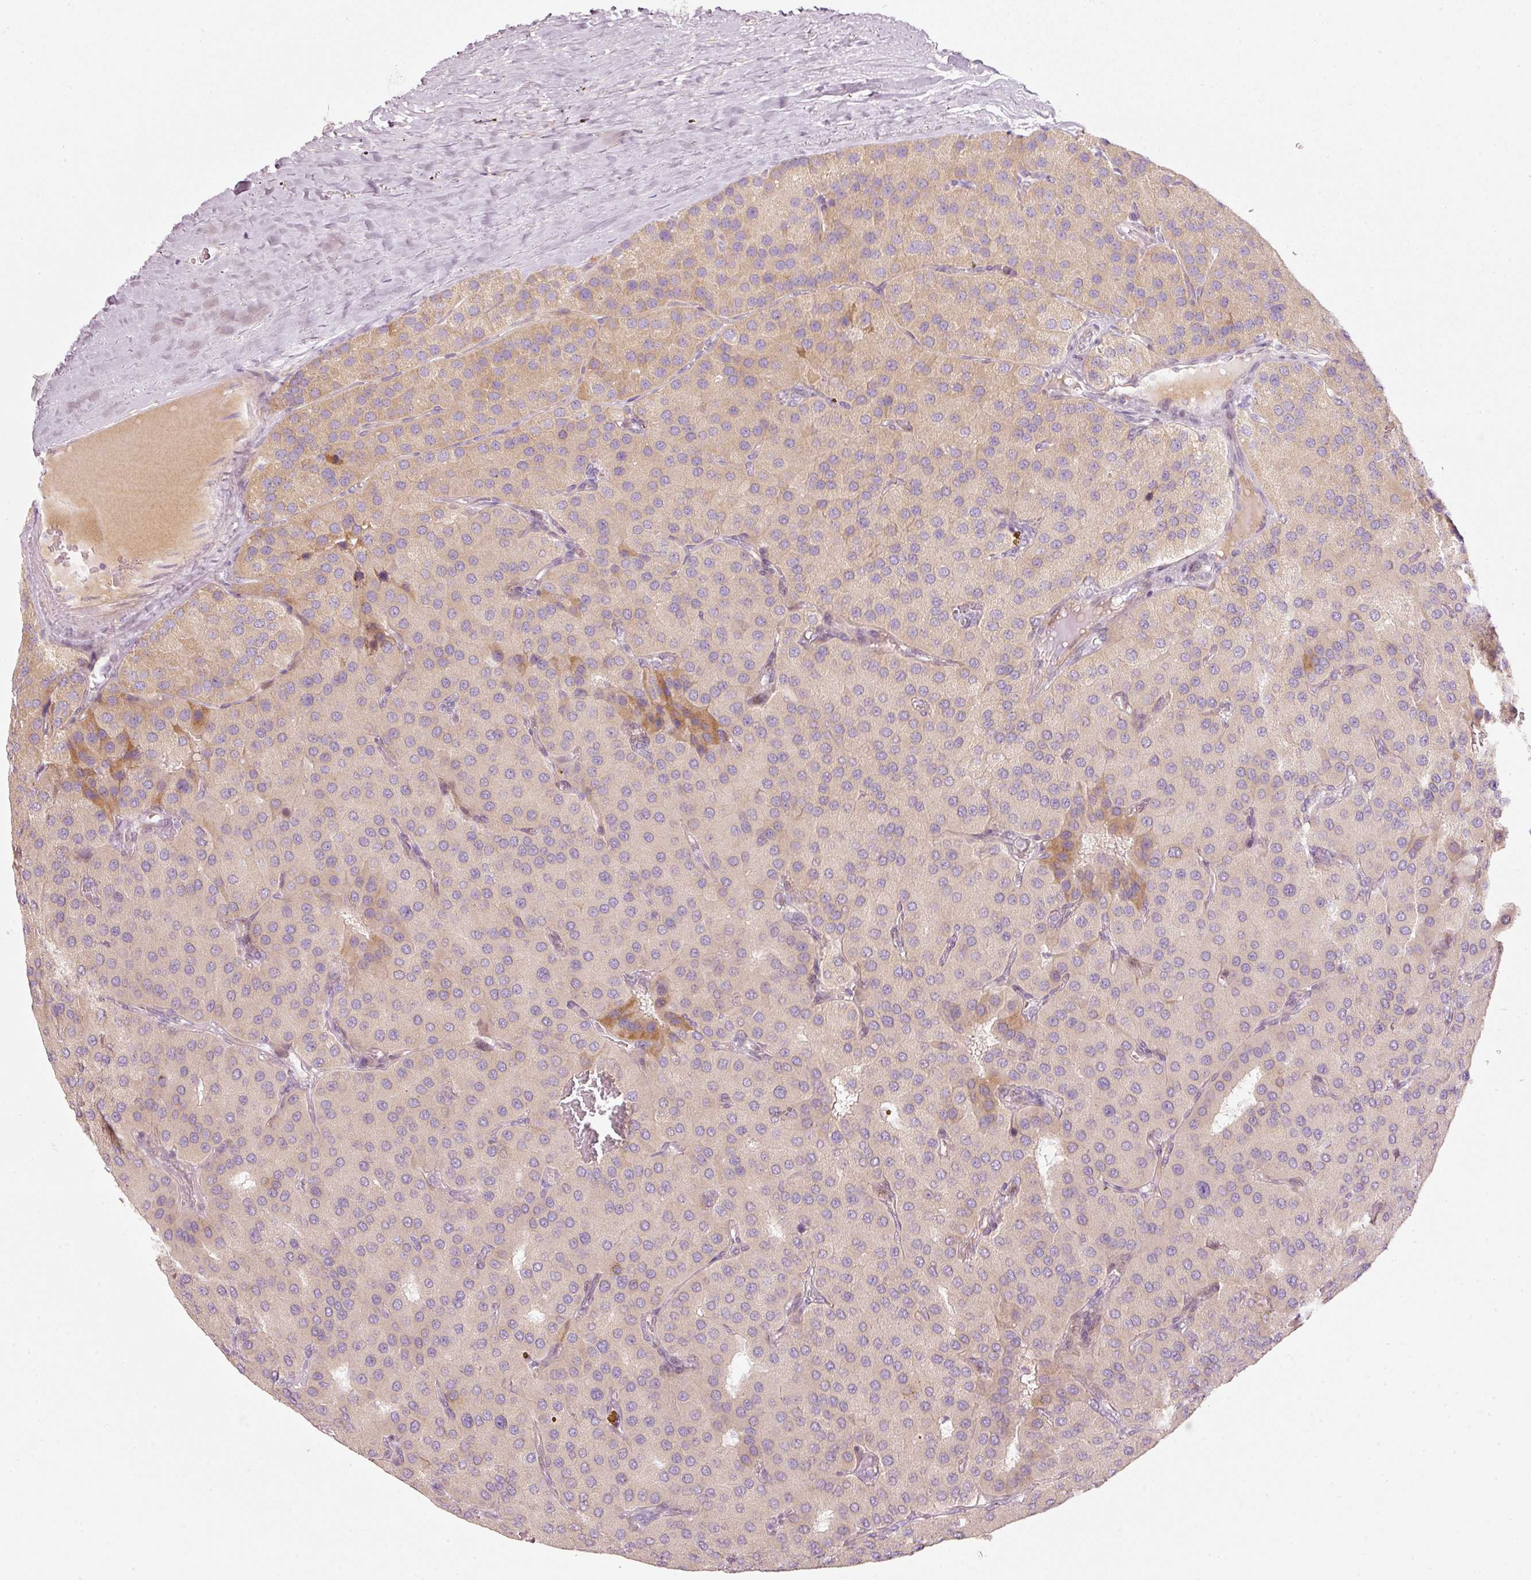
{"staining": {"intensity": "weak", "quantity": "25%-75%", "location": "cytoplasmic/membranous"}, "tissue": "parathyroid gland", "cell_type": "Glandular cells", "image_type": "normal", "snomed": [{"axis": "morphology", "description": "Normal tissue, NOS"}, {"axis": "morphology", "description": "Adenoma, NOS"}, {"axis": "topography", "description": "Parathyroid gland"}], "caption": "Immunohistochemical staining of normal human parathyroid gland exhibits weak cytoplasmic/membranous protein staining in approximately 25%-75% of glandular cells. (Brightfield microscopy of DAB IHC at high magnification).", "gene": "SLC20A1", "patient": {"sex": "female", "age": 86}}